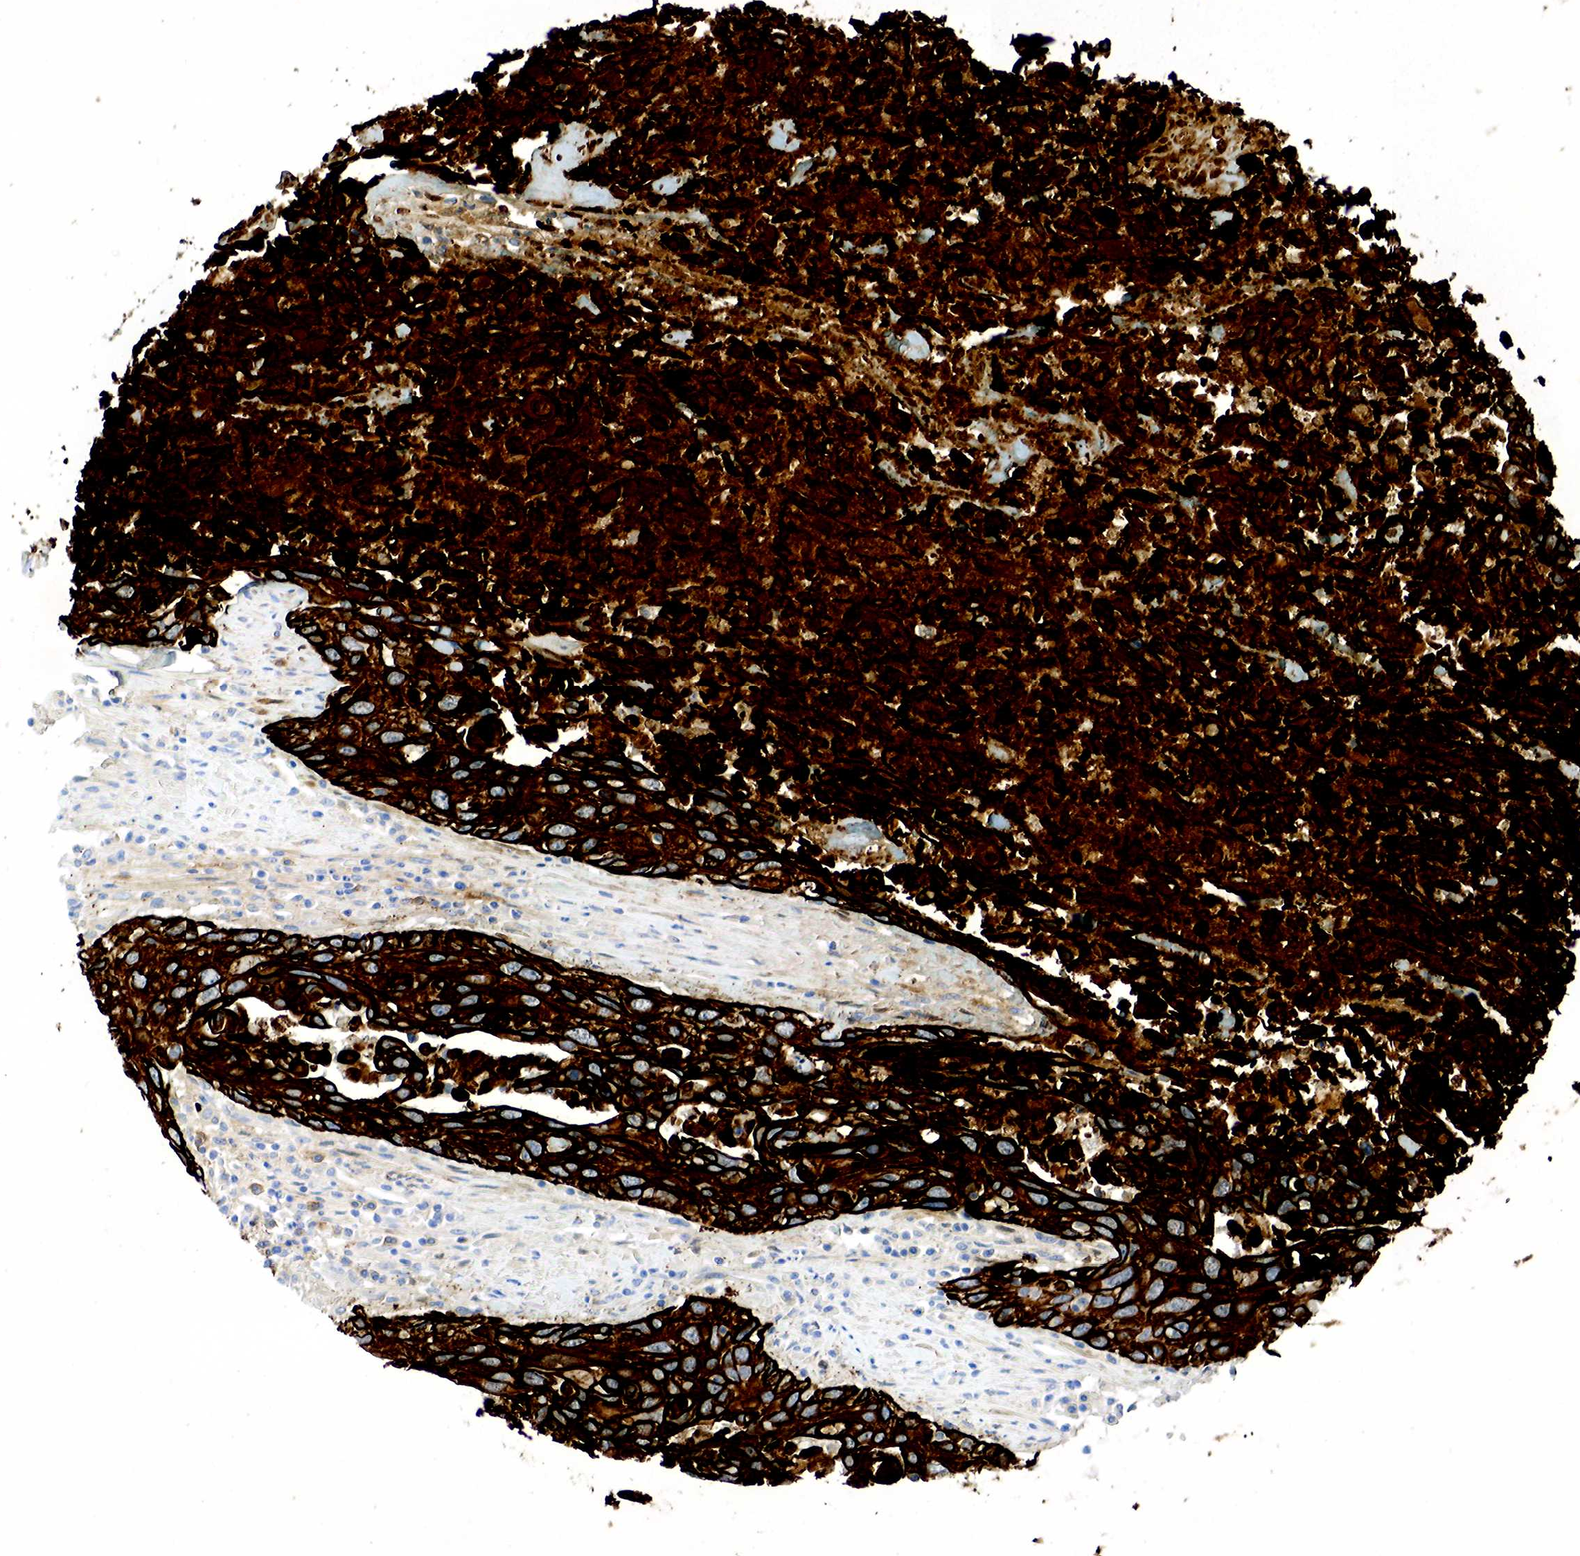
{"staining": {"intensity": "strong", "quantity": ">75%", "location": "cytoplasmic/membranous"}, "tissue": "urothelial cancer", "cell_type": "Tumor cells", "image_type": "cancer", "snomed": [{"axis": "morphology", "description": "Urothelial carcinoma, High grade"}, {"axis": "topography", "description": "Urinary bladder"}], "caption": "Protein staining demonstrates strong cytoplasmic/membranous staining in approximately >75% of tumor cells in urothelial cancer.", "gene": "KRT7", "patient": {"sex": "male", "age": 71}}